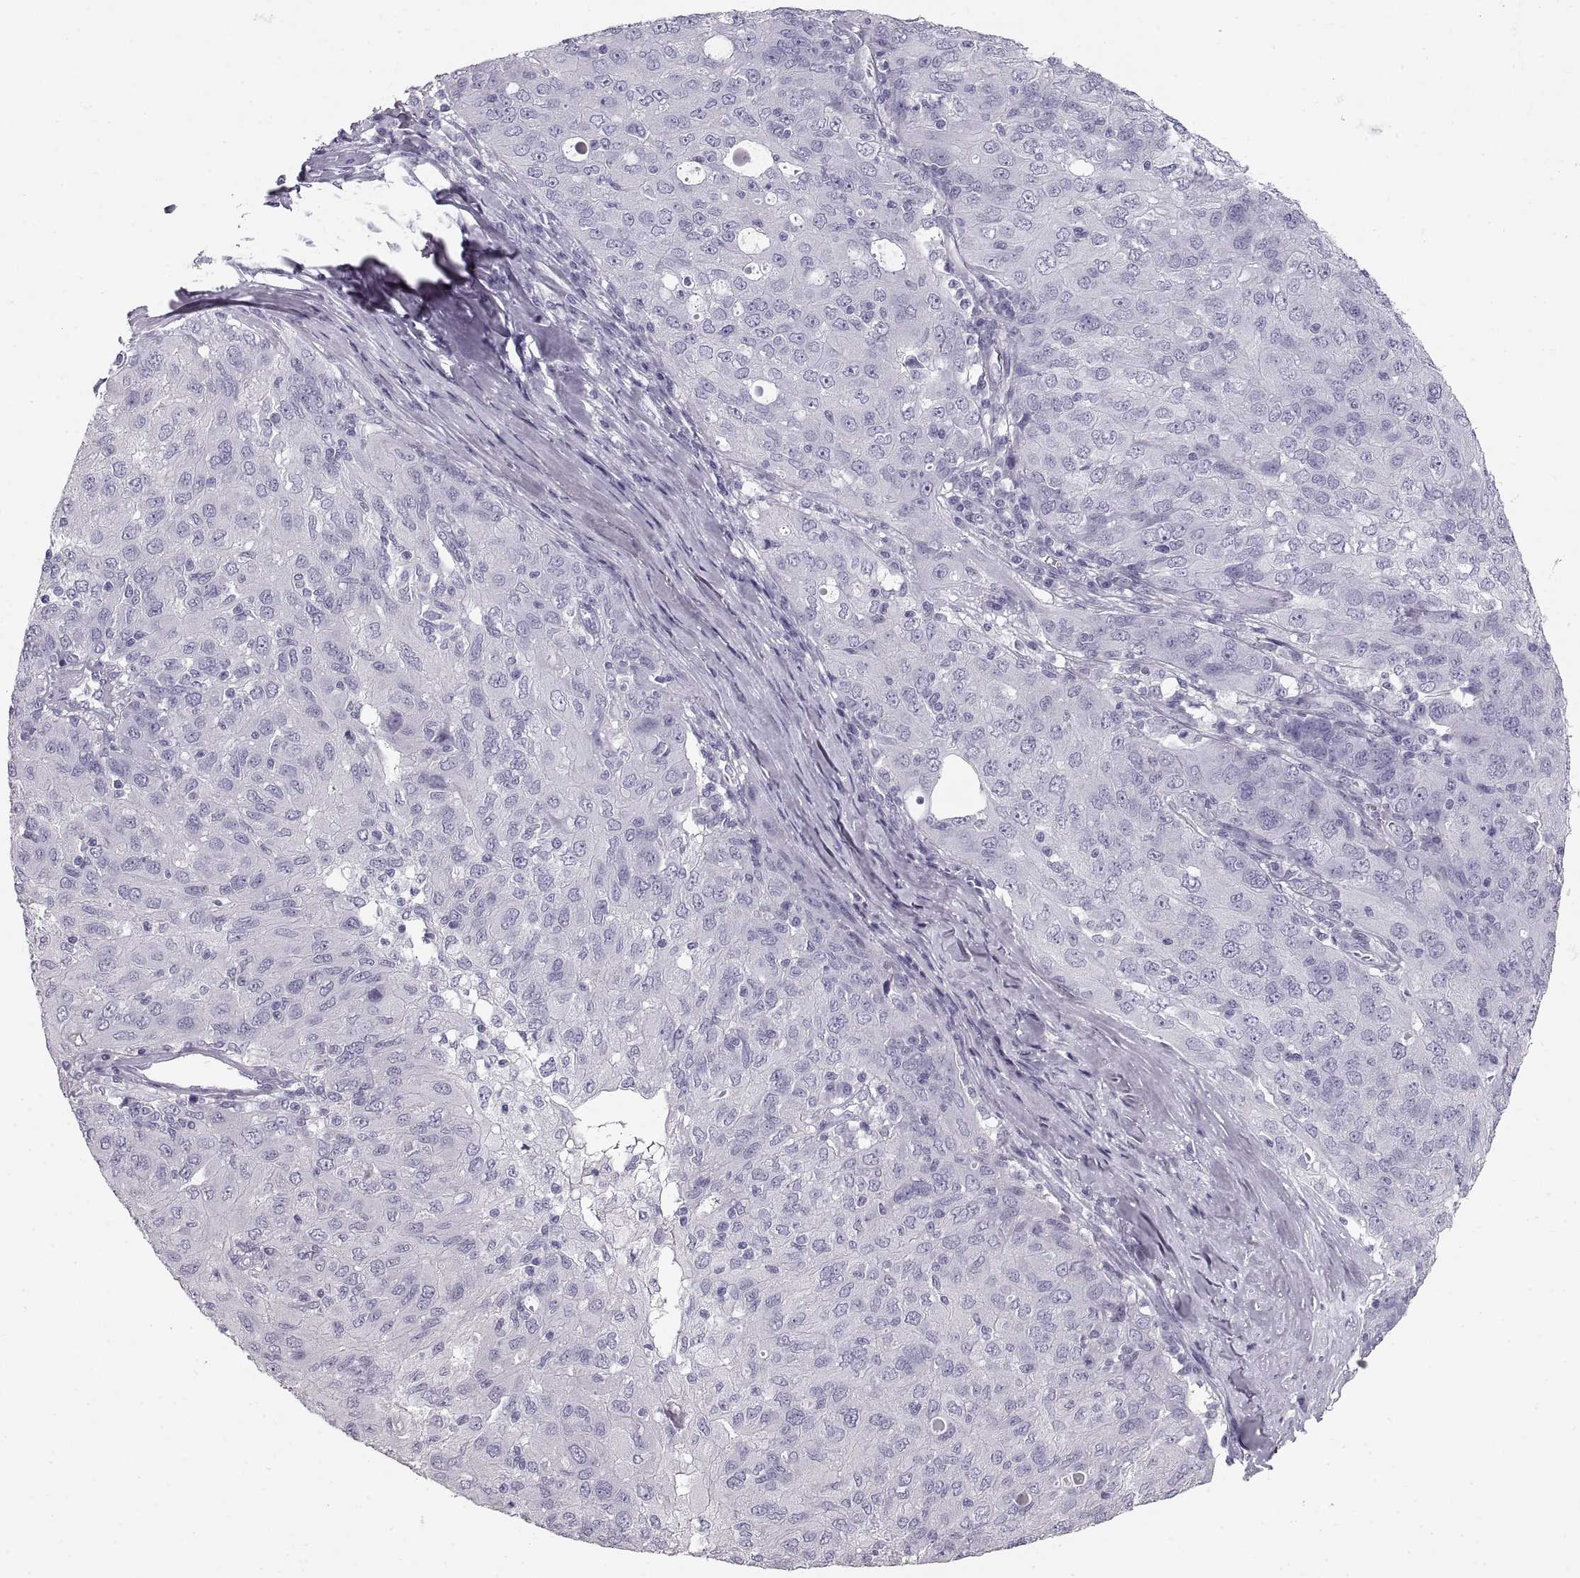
{"staining": {"intensity": "negative", "quantity": "none", "location": "none"}, "tissue": "ovarian cancer", "cell_type": "Tumor cells", "image_type": "cancer", "snomed": [{"axis": "morphology", "description": "Carcinoma, endometroid"}, {"axis": "topography", "description": "Ovary"}], "caption": "Tumor cells show no significant expression in endometroid carcinoma (ovarian).", "gene": "CRYAA", "patient": {"sex": "female", "age": 50}}